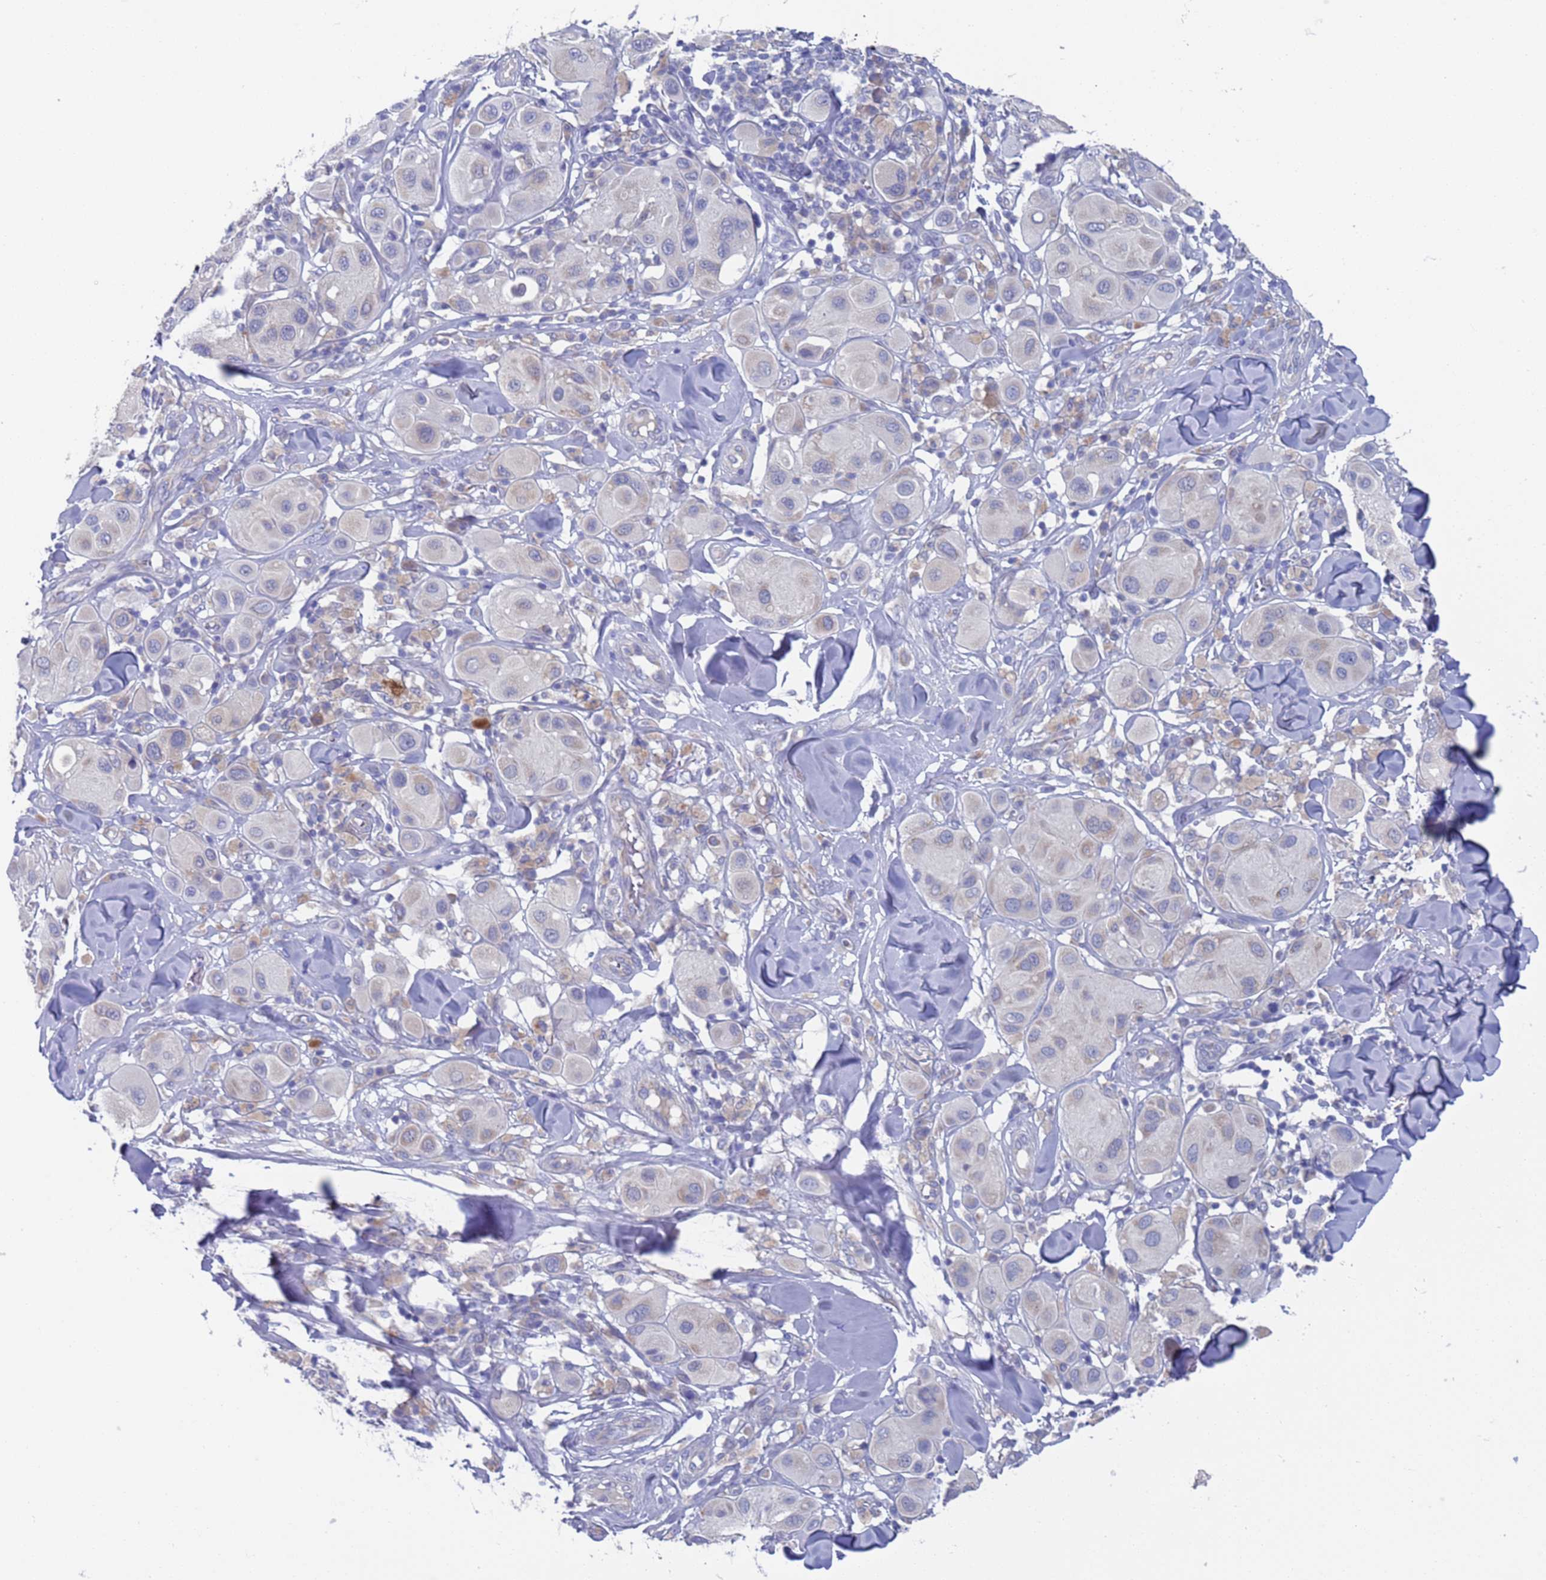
{"staining": {"intensity": "negative", "quantity": "none", "location": "none"}, "tissue": "melanoma", "cell_type": "Tumor cells", "image_type": "cancer", "snomed": [{"axis": "morphology", "description": "Malignant melanoma, Metastatic site"}, {"axis": "topography", "description": "Skin"}], "caption": "Protein analysis of melanoma demonstrates no significant expression in tumor cells. (DAB (3,3'-diaminobenzidine) immunohistochemistry (IHC) with hematoxylin counter stain).", "gene": "PET117", "patient": {"sex": "male", "age": 41}}